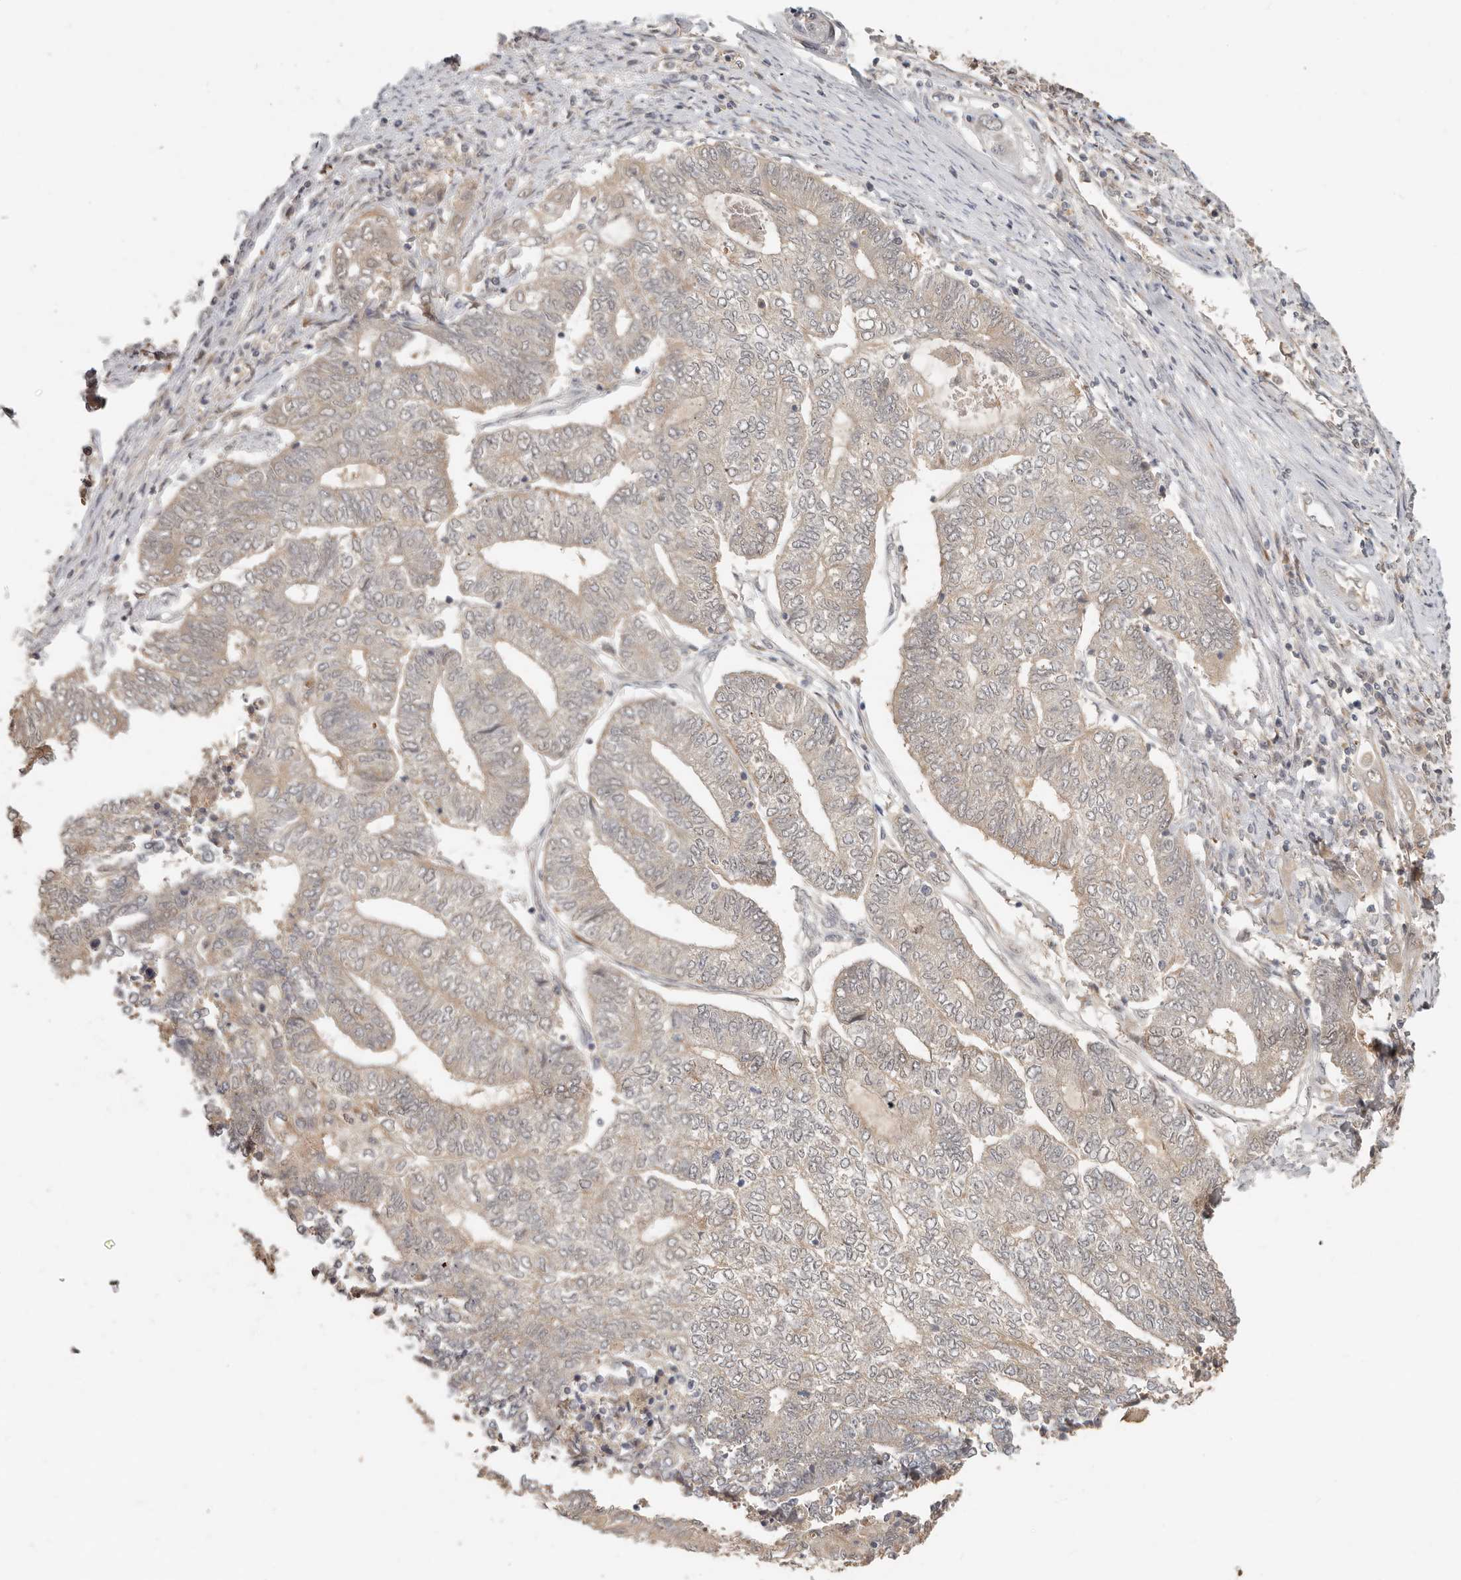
{"staining": {"intensity": "weak", "quantity": "25%-75%", "location": "cytoplasmic/membranous"}, "tissue": "endometrial cancer", "cell_type": "Tumor cells", "image_type": "cancer", "snomed": [{"axis": "morphology", "description": "Adenocarcinoma, NOS"}, {"axis": "topography", "description": "Uterus"}, {"axis": "topography", "description": "Endometrium"}], "caption": "A brown stain shows weak cytoplasmic/membranous expression of a protein in endometrial adenocarcinoma tumor cells. The staining was performed using DAB (3,3'-diaminobenzidine) to visualize the protein expression in brown, while the nuclei were stained in blue with hematoxylin (Magnification: 20x).", "gene": "MTFR2", "patient": {"sex": "female", "age": 70}}